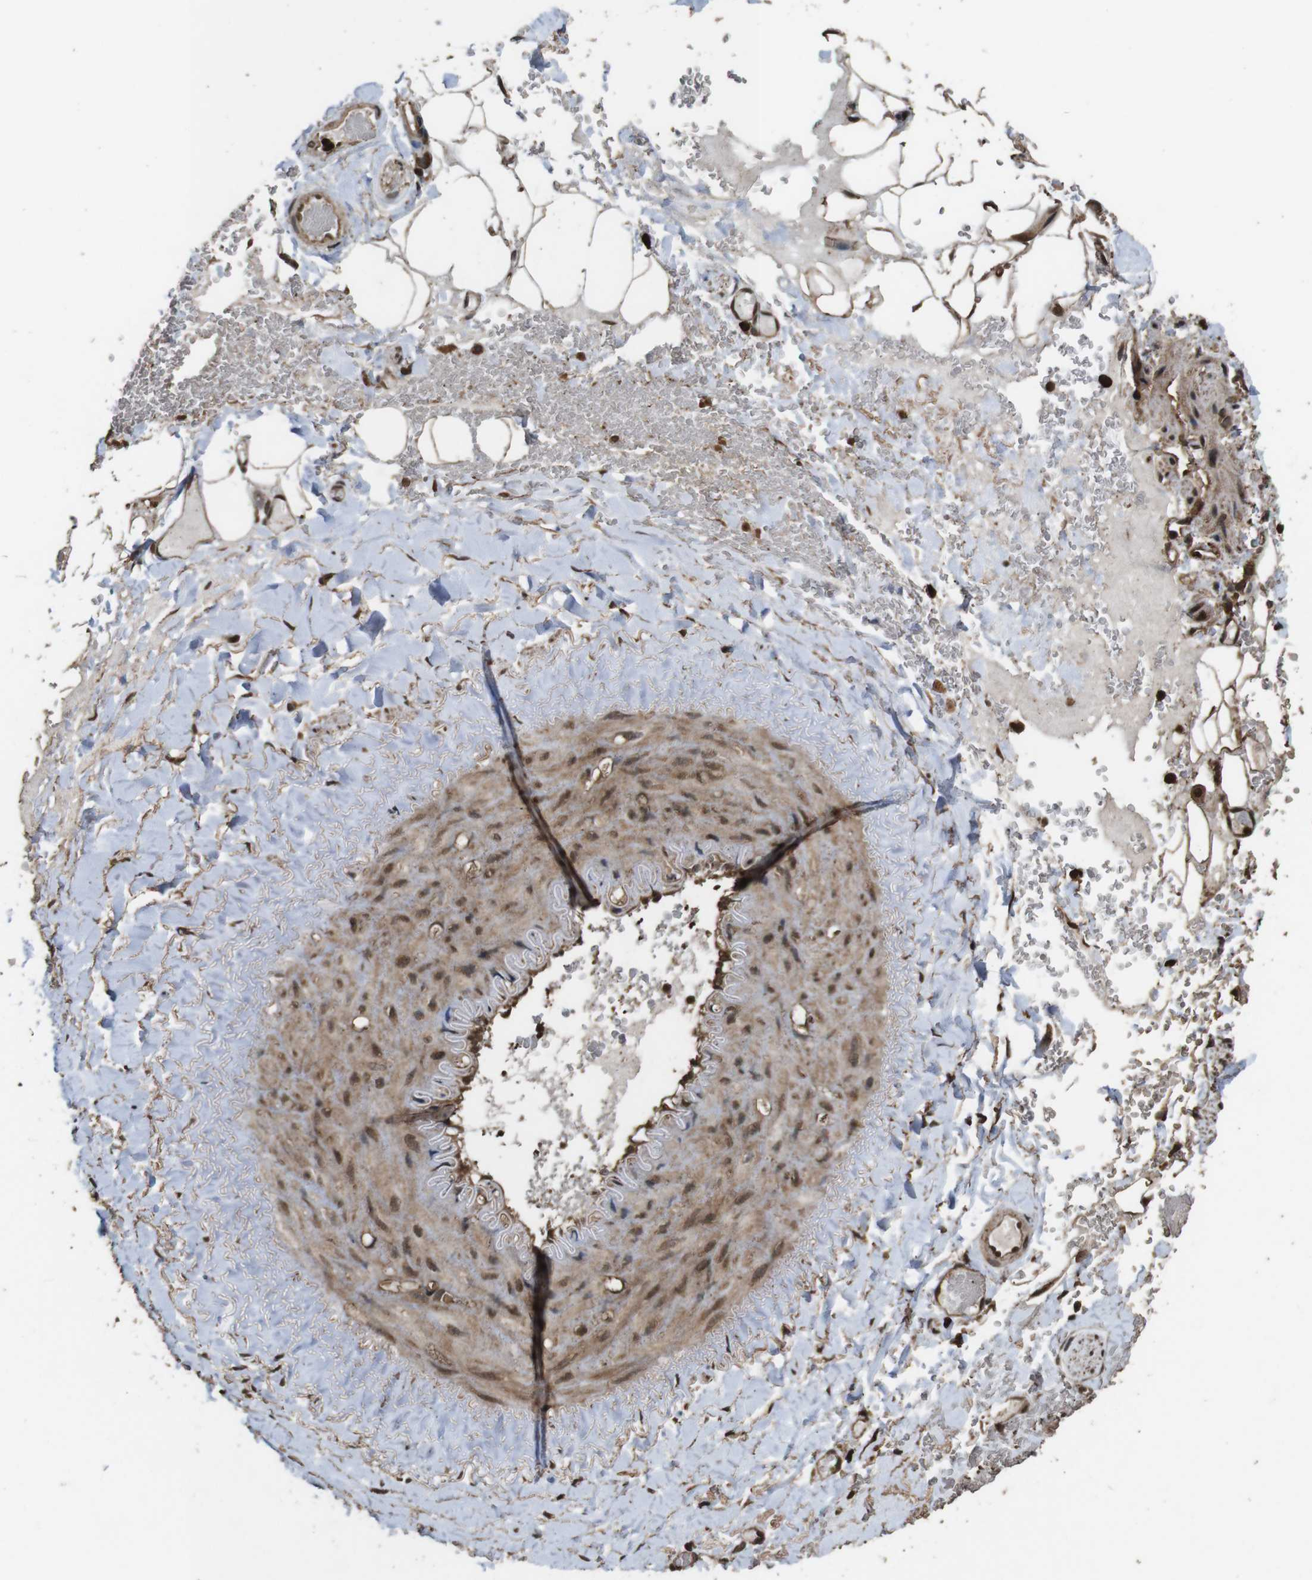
{"staining": {"intensity": "strong", "quantity": "<25%", "location": "cytoplasmic/membranous"}, "tissue": "adipose tissue", "cell_type": "Adipocytes", "image_type": "normal", "snomed": [{"axis": "morphology", "description": "Normal tissue, NOS"}, {"axis": "topography", "description": "Peripheral nerve tissue"}], "caption": "Brown immunohistochemical staining in benign adipose tissue demonstrates strong cytoplasmic/membranous positivity in approximately <25% of adipocytes.", "gene": "RRAS2", "patient": {"sex": "male", "age": 70}}